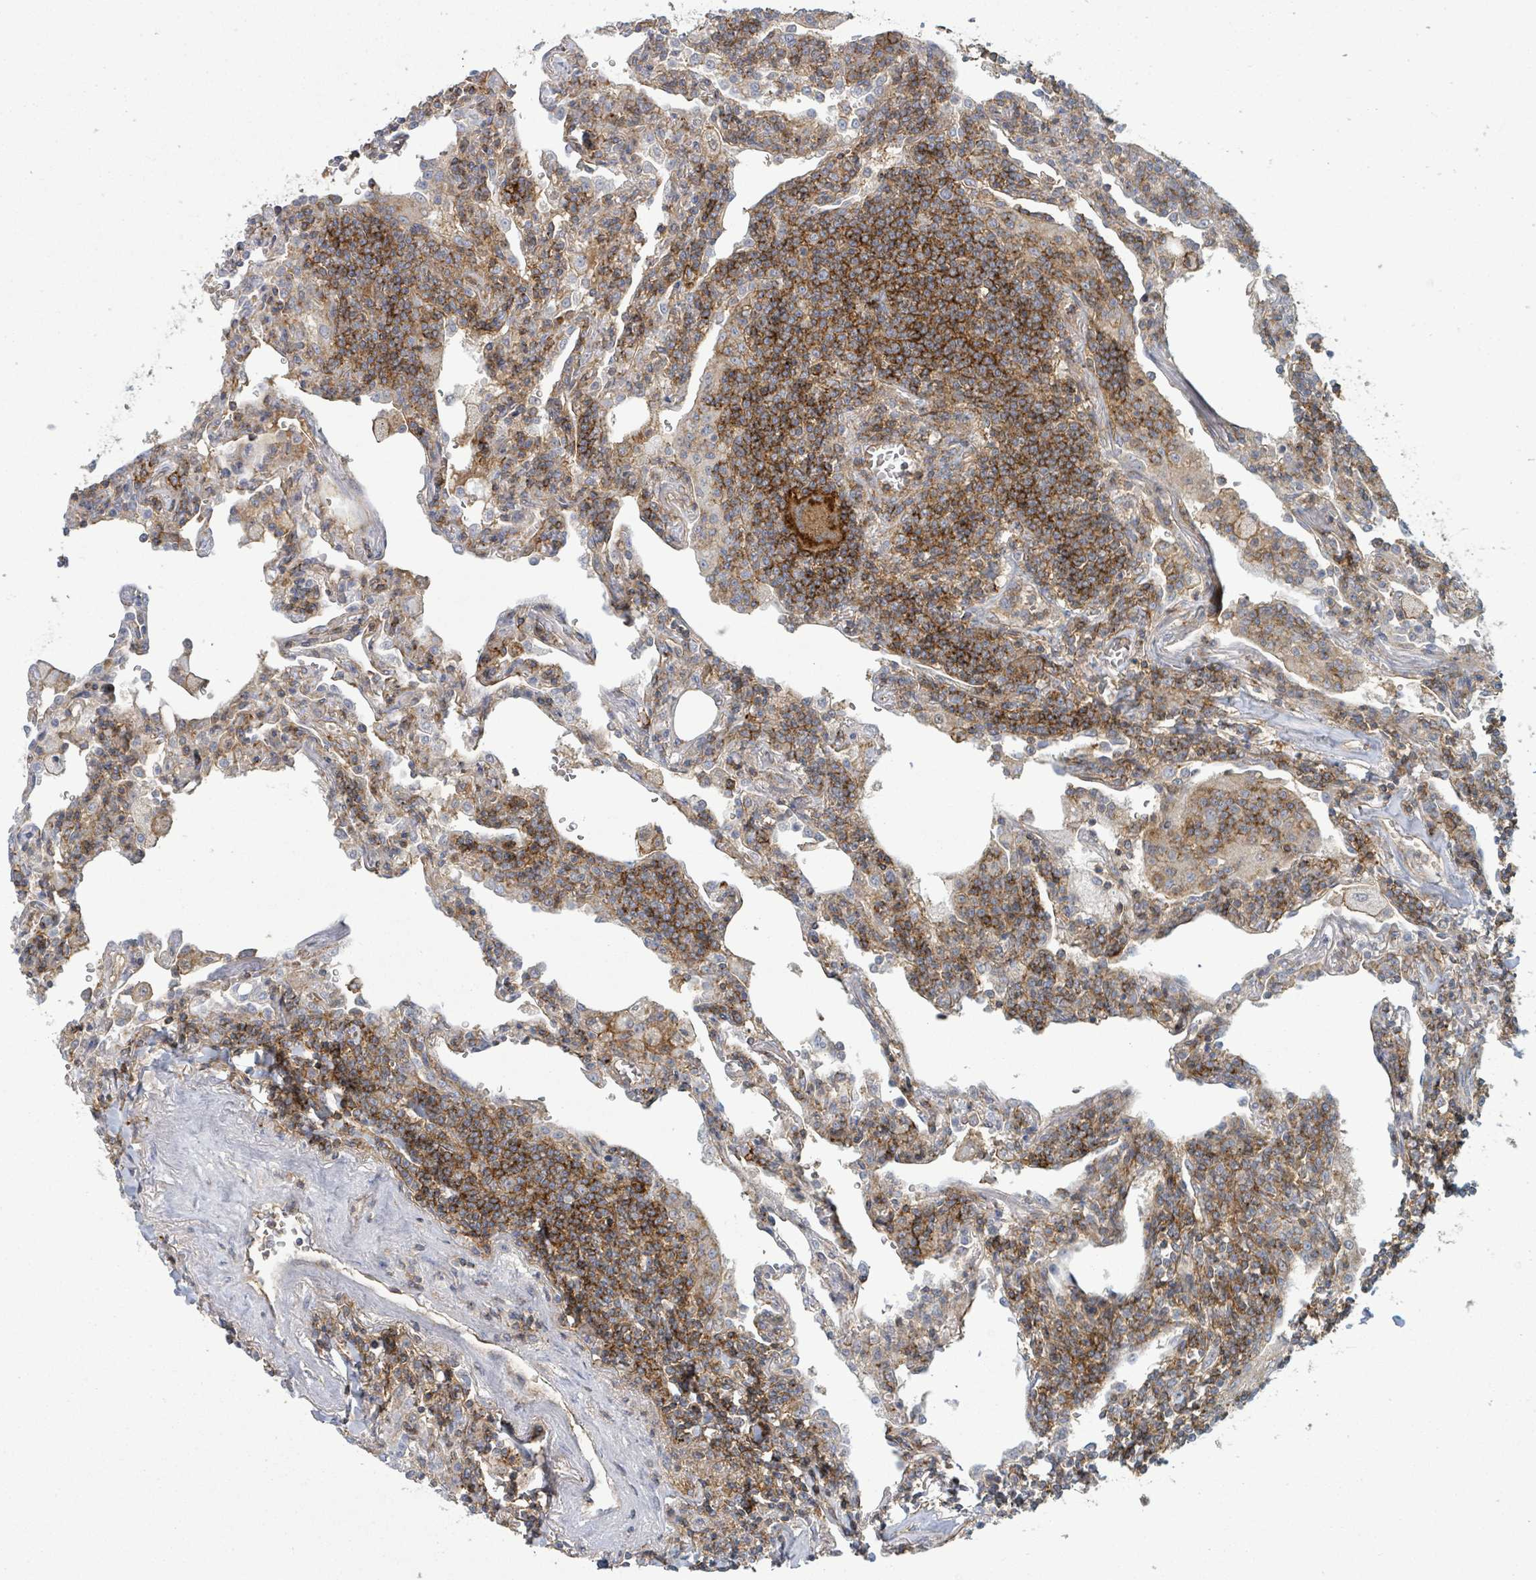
{"staining": {"intensity": "strong", "quantity": "25%-75%", "location": "cytoplasmic/membranous"}, "tissue": "lymphoma", "cell_type": "Tumor cells", "image_type": "cancer", "snomed": [{"axis": "morphology", "description": "Malignant lymphoma, non-Hodgkin's type, Low grade"}, {"axis": "topography", "description": "Lung"}], "caption": "Tumor cells reveal high levels of strong cytoplasmic/membranous staining in about 25%-75% of cells in low-grade malignant lymphoma, non-Hodgkin's type. (Brightfield microscopy of DAB IHC at high magnification).", "gene": "TNFRSF14", "patient": {"sex": "female", "age": 71}}